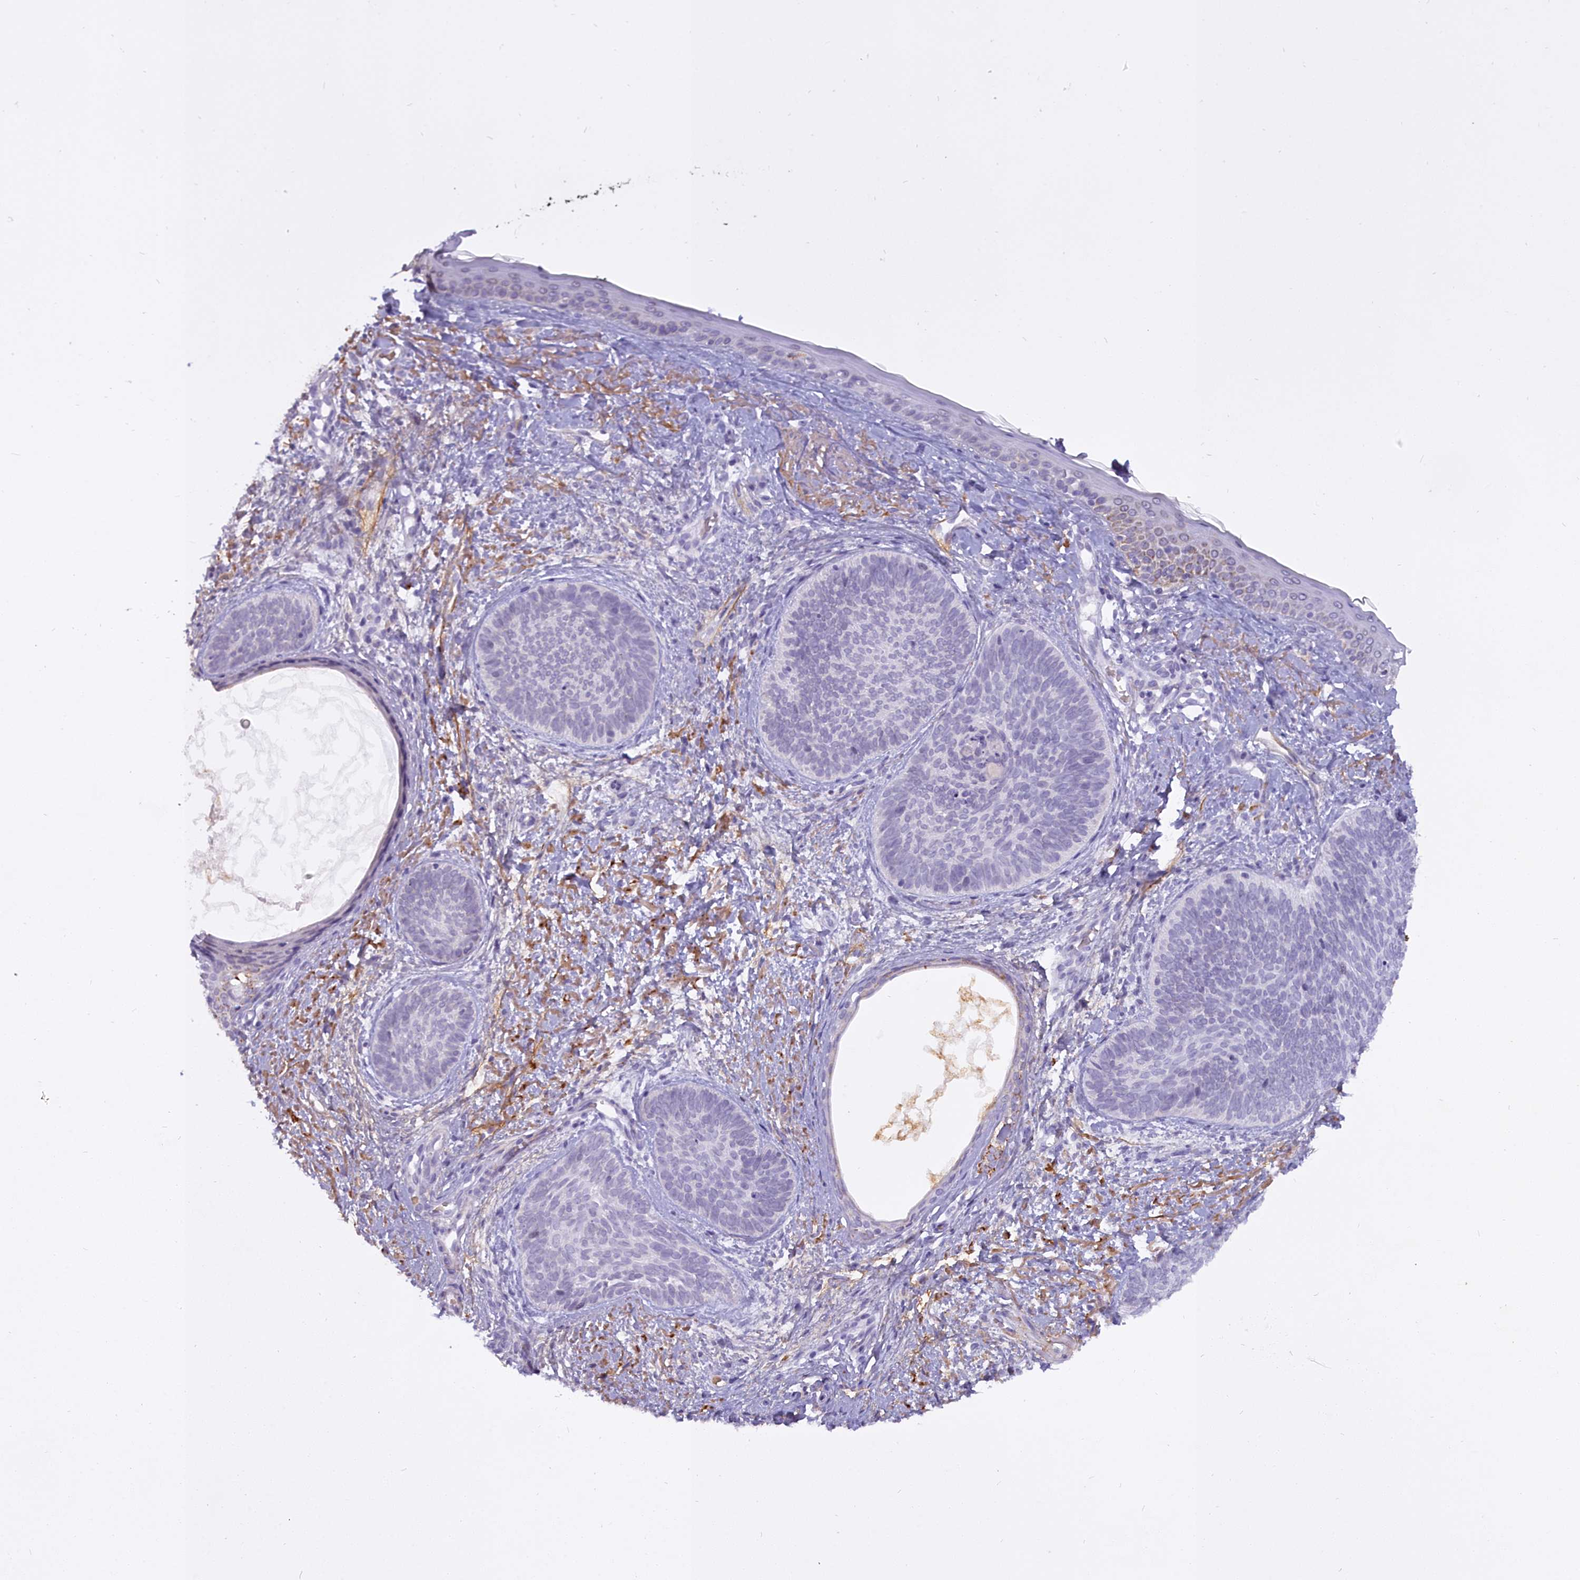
{"staining": {"intensity": "negative", "quantity": "none", "location": "none"}, "tissue": "skin cancer", "cell_type": "Tumor cells", "image_type": "cancer", "snomed": [{"axis": "morphology", "description": "Basal cell carcinoma"}, {"axis": "topography", "description": "Skin"}], "caption": "This histopathology image is of skin basal cell carcinoma stained with immunohistochemistry (IHC) to label a protein in brown with the nuclei are counter-stained blue. There is no staining in tumor cells.", "gene": "OSTN", "patient": {"sex": "female", "age": 81}}